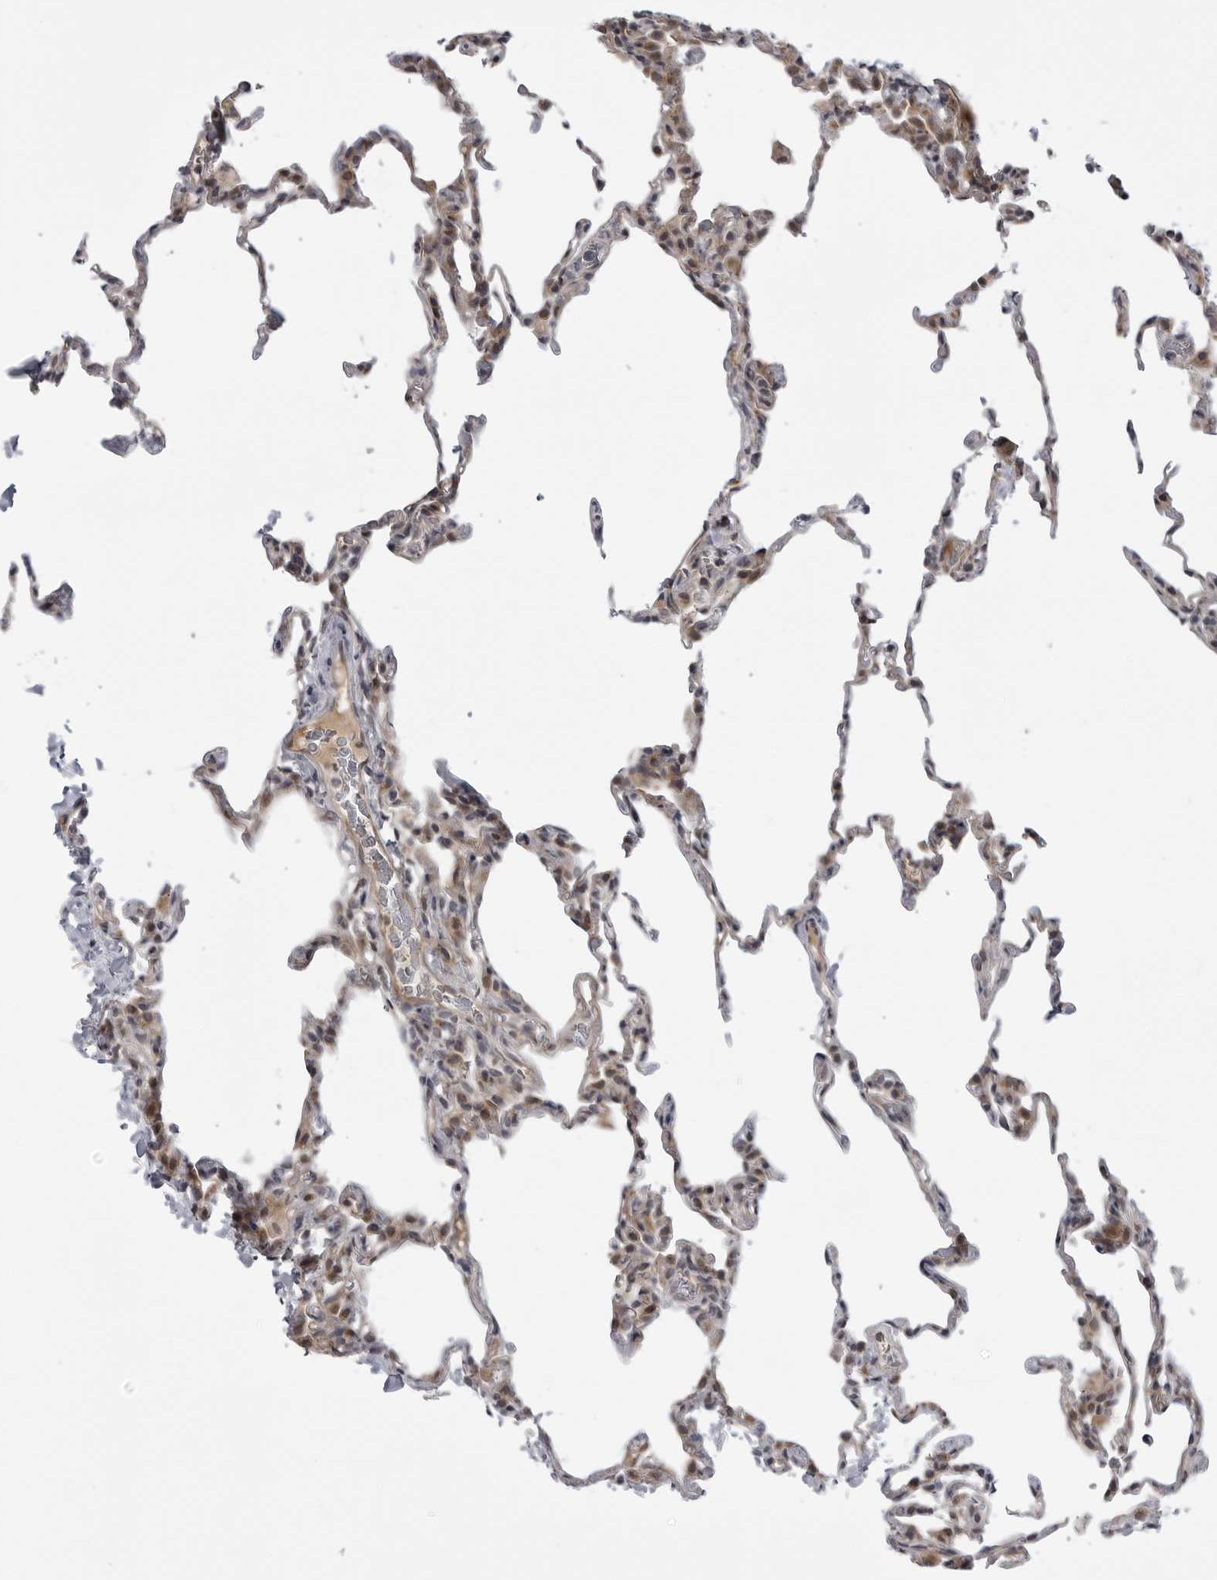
{"staining": {"intensity": "moderate", "quantity": "<25%", "location": "nuclear"}, "tissue": "lung", "cell_type": "Alveolar cells", "image_type": "normal", "snomed": [{"axis": "morphology", "description": "Normal tissue, NOS"}, {"axis": "topography", "description": "Lung"}], "caption": "Immunohistochemical staining of unremarkable lung demonstrates low levels of moderate nuclear positivity in about <25% of alveolar cells. Immunohistochemistry stains the protein in brown and the nuclei are stained blue.", "gene": "LRRC45", "patient": {"sex": "male", "age": 20}}